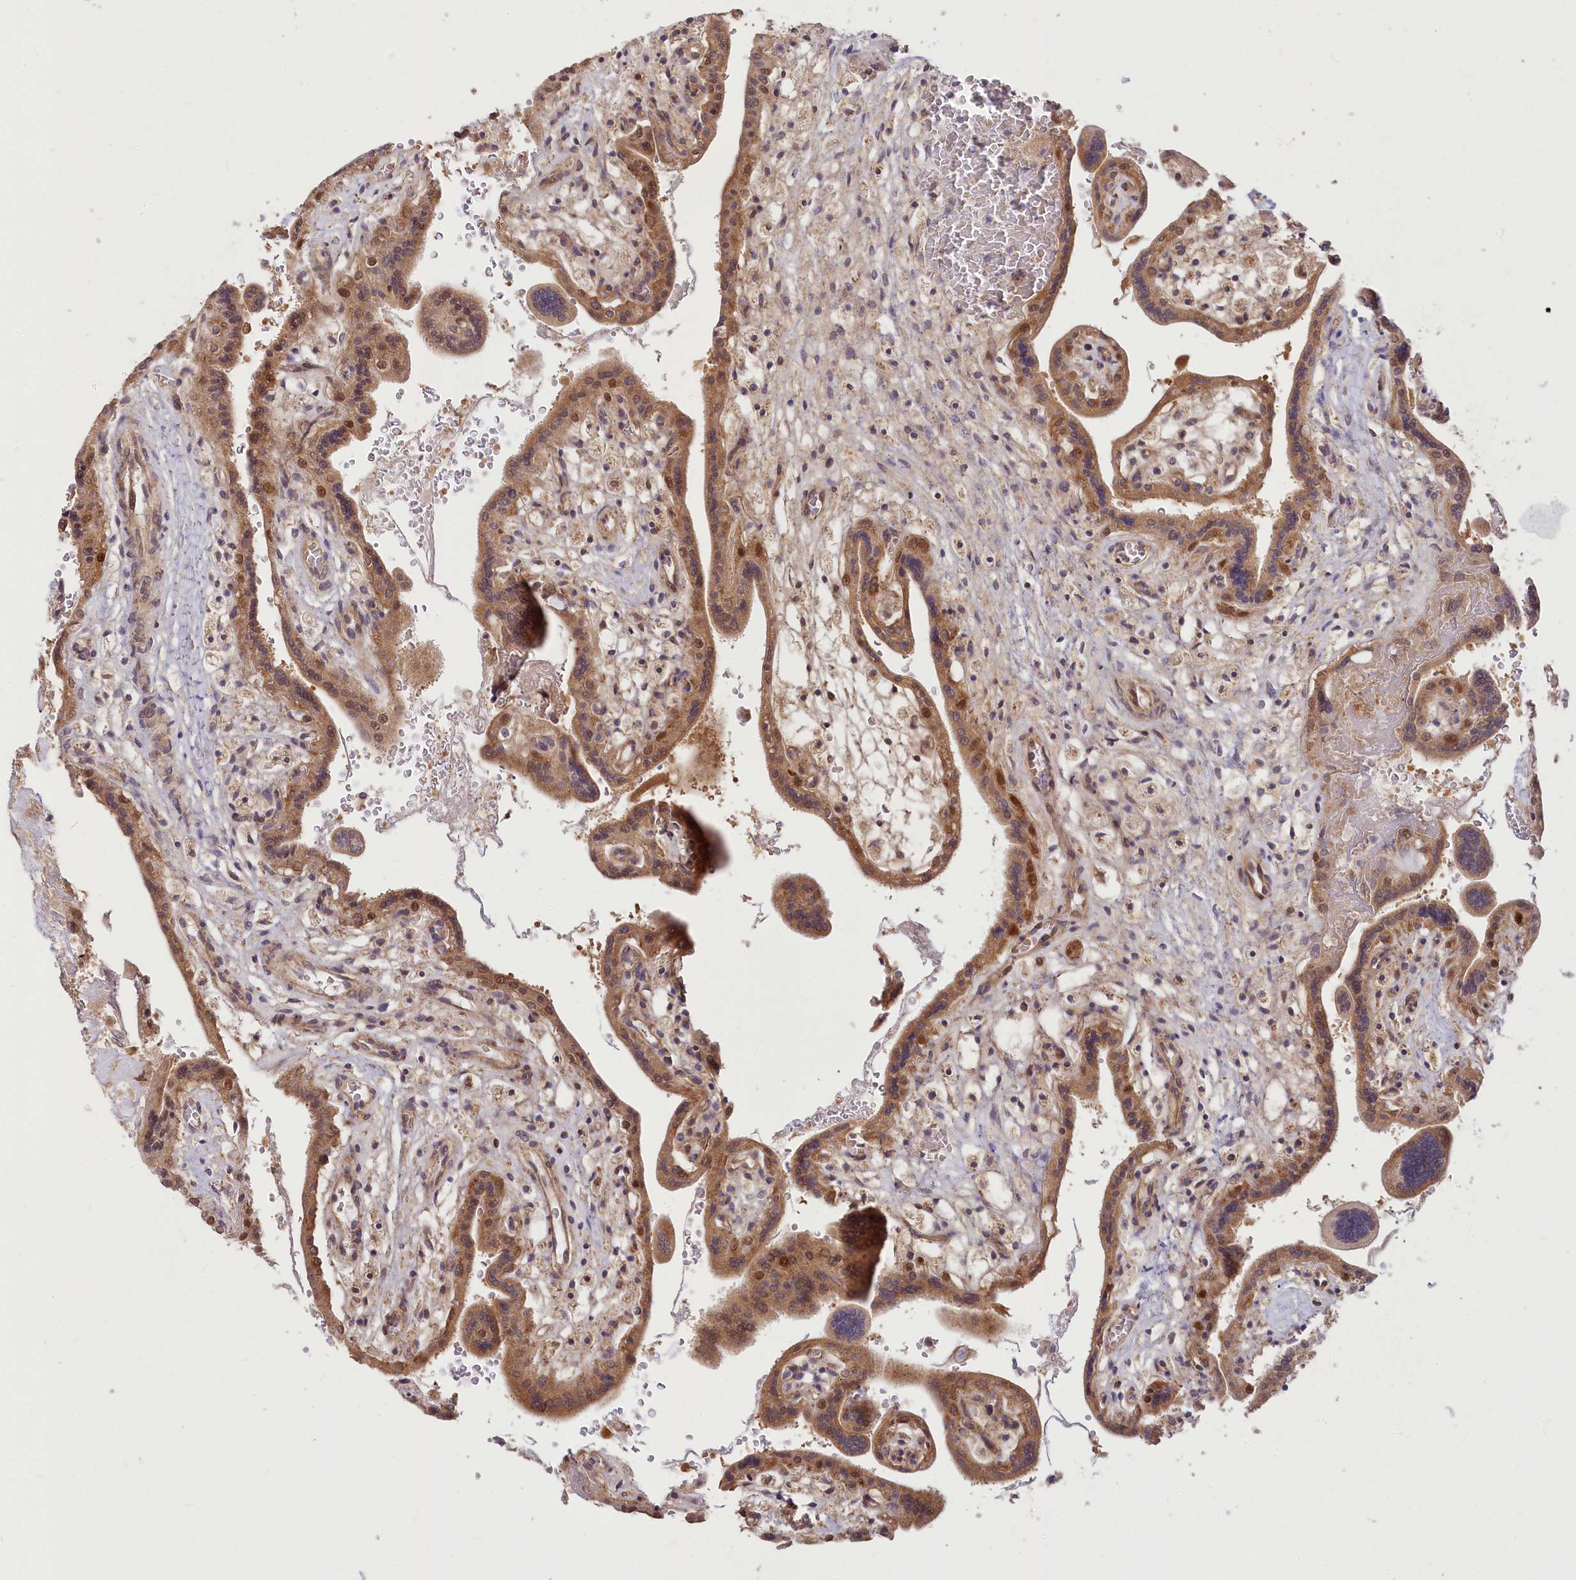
{"staining": {"intensity": "moderate", "quantity": ">75%", "location": "cytoplasmic/membranous"}, "tissue": "placenta", "cell_type": "Trophoblastic cells", "image_type": "normal", "snomed": [{"axis": "morphology", "description": "Normal tissue, NOS"}, {"axis": "topography", "description": "Placenta"}], "caption": "Immunohistochemistry (IHC) micrograph of normal placenta stained for a protein (brown), which shows medium levels of moderate cytoplasmic/membranous positivity in approximately >75% of trophoblastic cells.", "gene": "CEP70", "patient": {"sex": "female", "age": 37}}